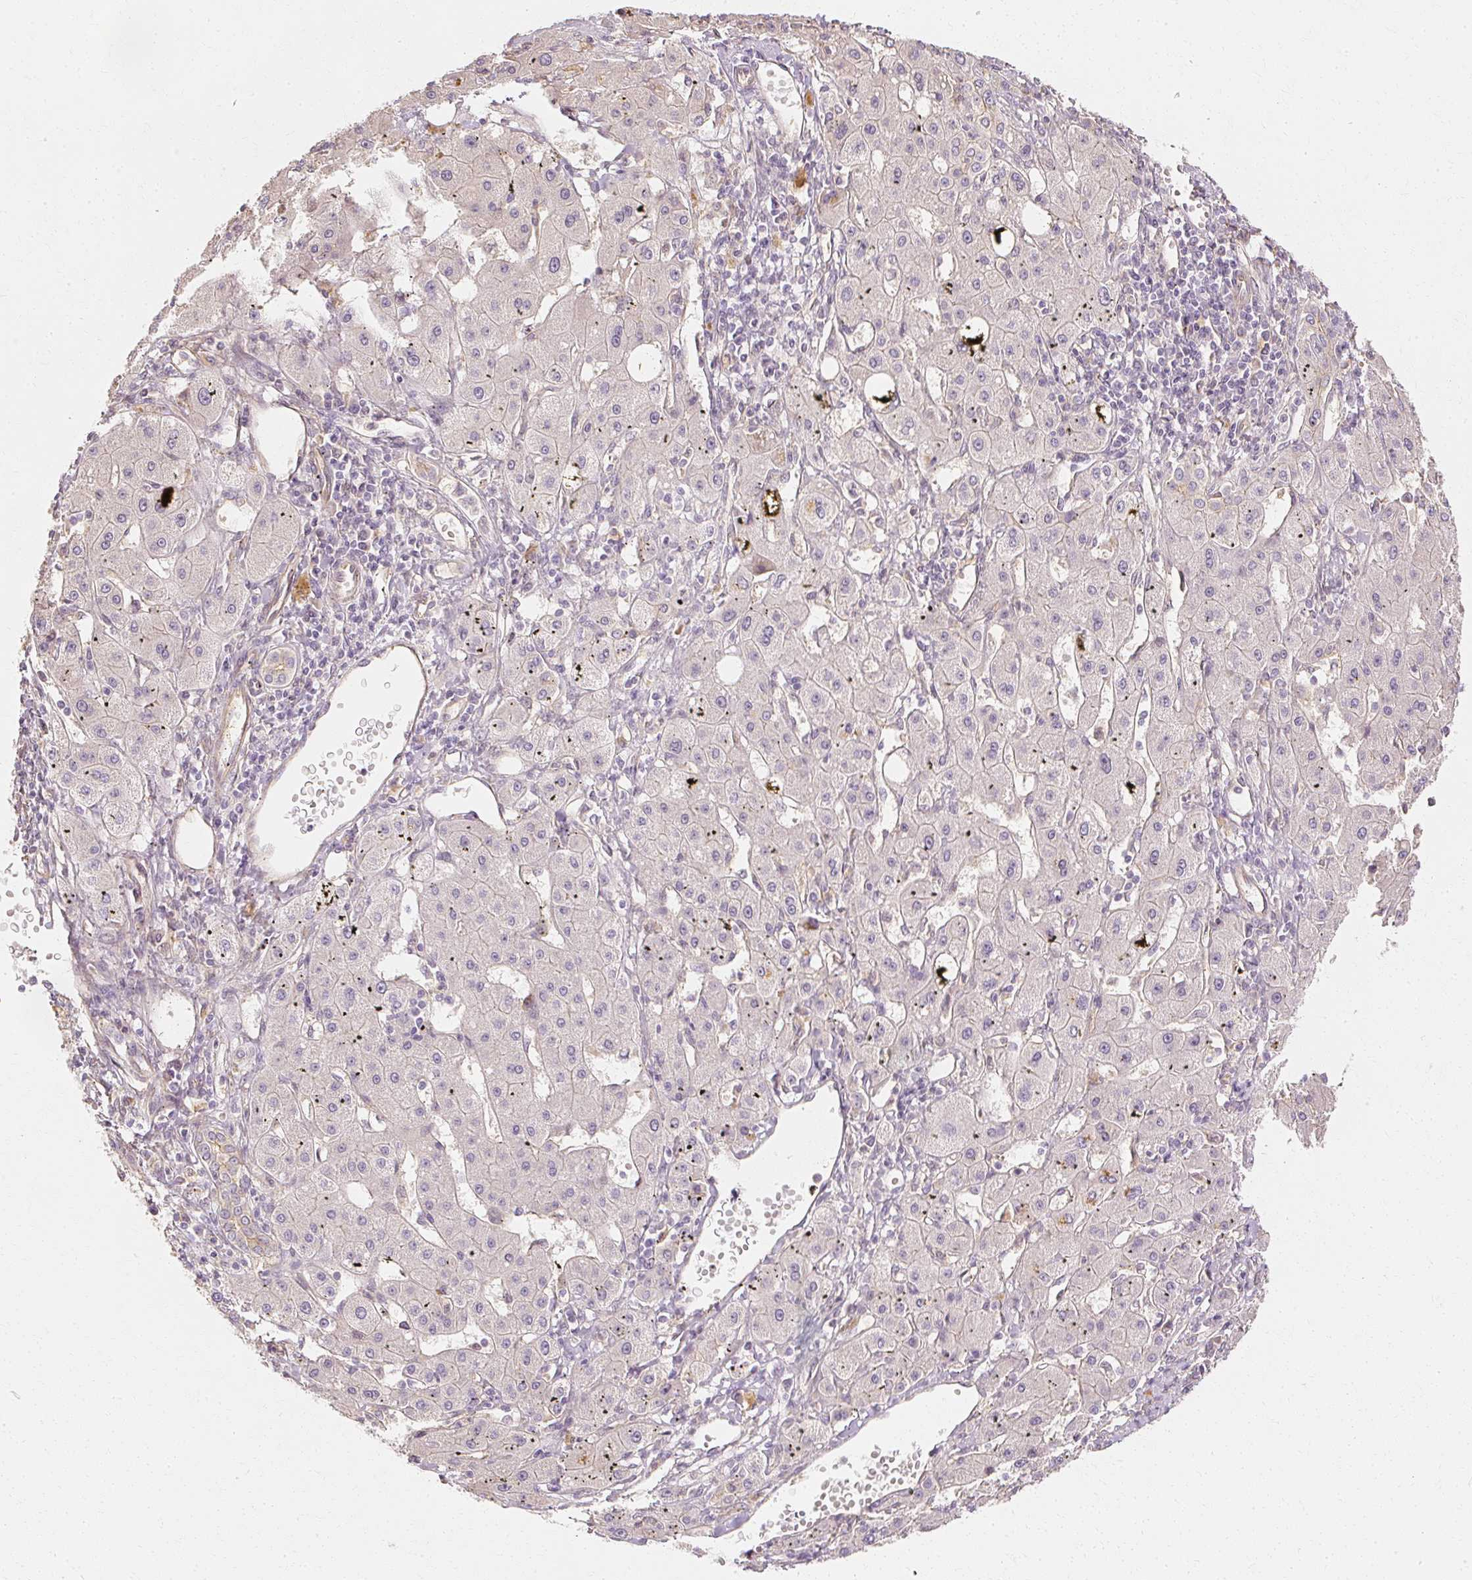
{"staining": {"intensity": "negative", "quantity": "none", "location": "none"}, "tissue": "liver cancer", "cell_type": "Tumor cells", "image_type": "cancer", "snomed": [{"axis": "morphology", "description": "Carcinoma, Hepatocellular, NOS"}, {"axis": "topography", "description": "Liver"}], "caption": "This is a image of immunohistochemistry staining of liver cancer (hepatocellular carcinoma), which shows no positivity in tumor cells.", "gene": "GNAQ", "patient": {"sex": "male", "age": 72}}